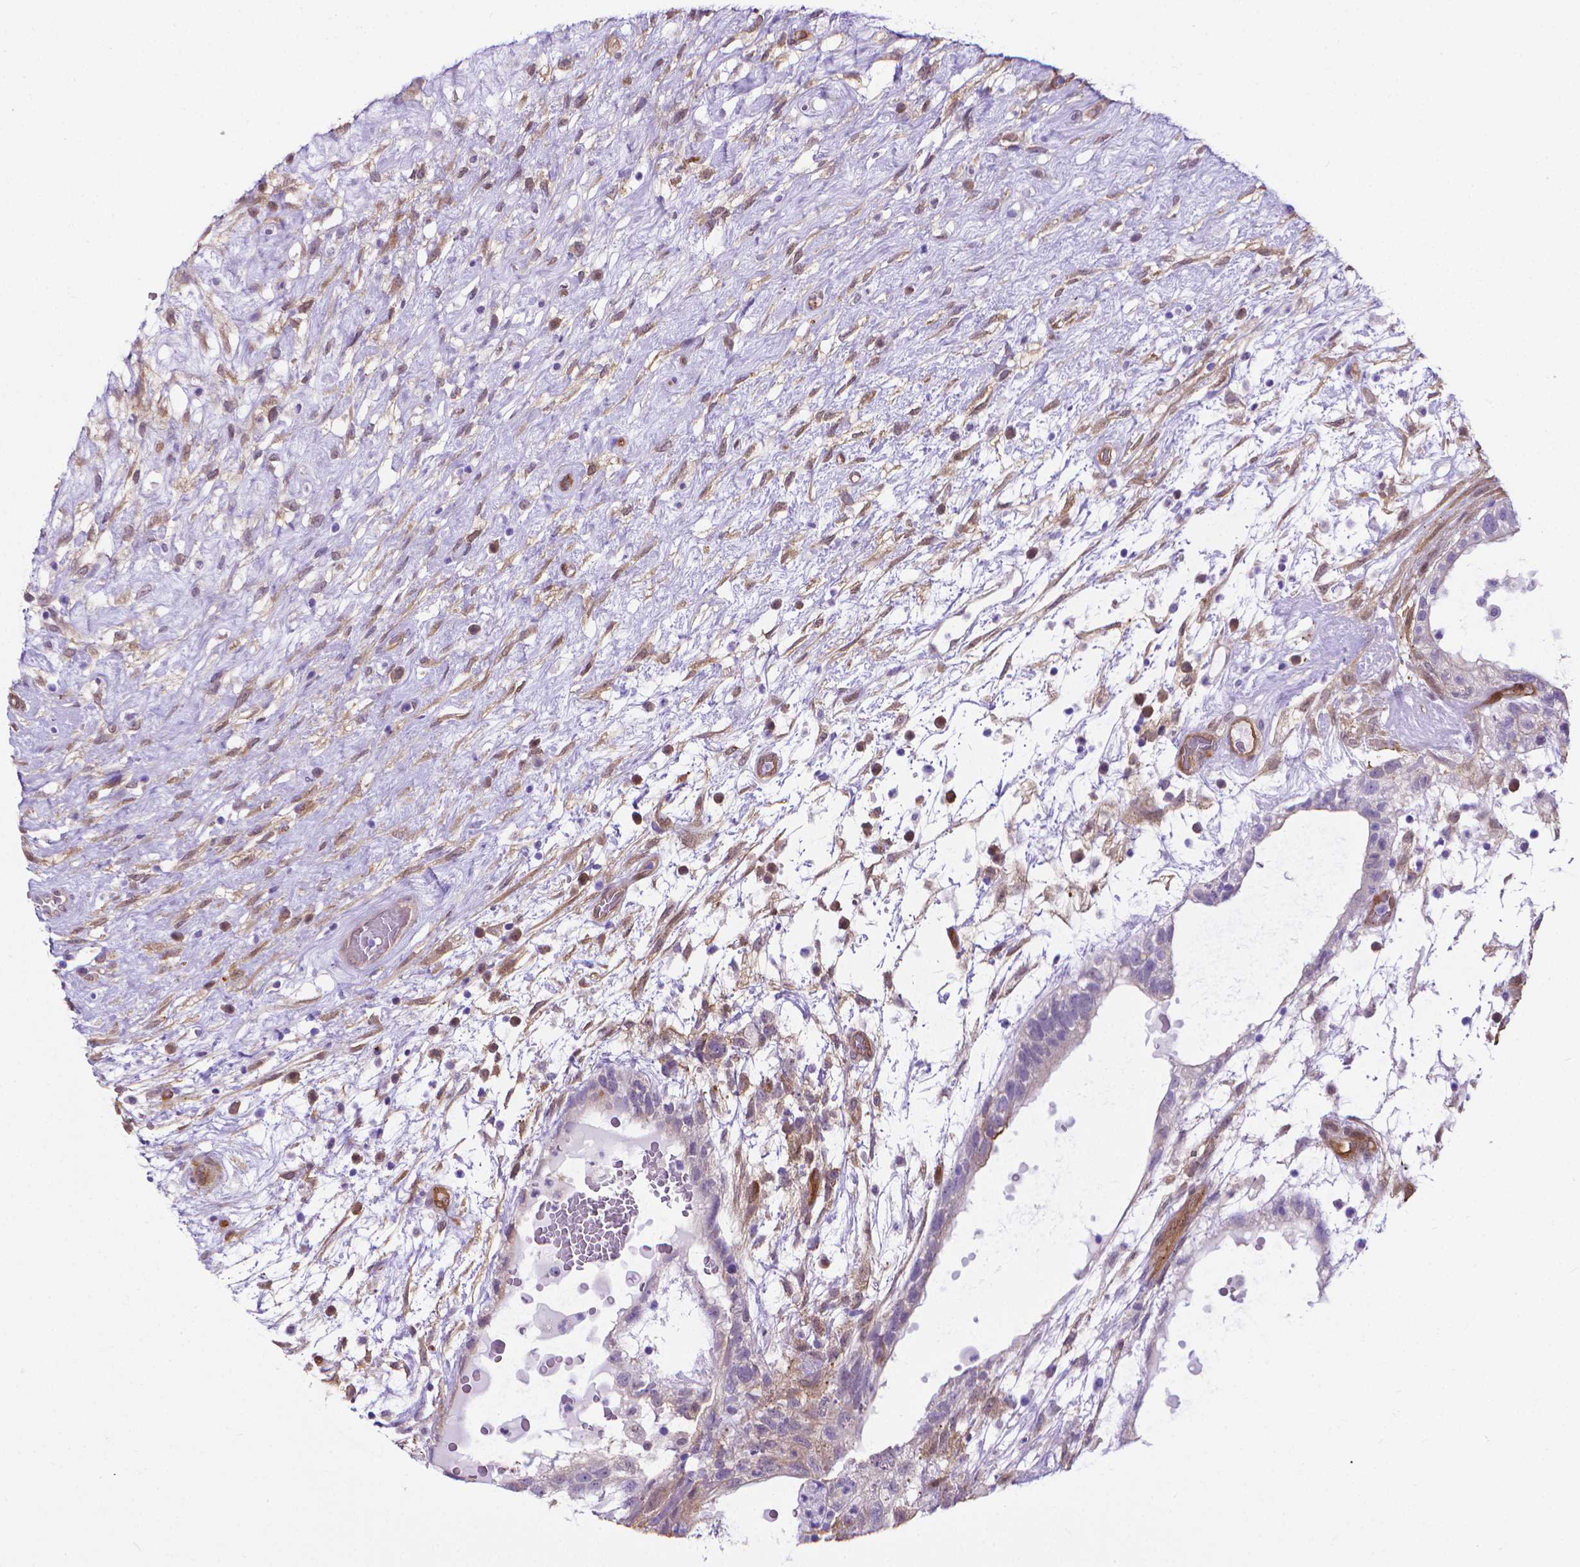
{"staining": {"intensity": "negative", "quantity": "none", "location": "none"}, "tissue": "testis cancer", "cell_type": "Tumor cells", "image_type": "cancer", "snomed": [{"axis": "morphology", "description": "Normal tissue, NOS"}, {"axis": "morphology", "description": "Carcinoma, Embryonal, NOS"}, {"axis": "topography", "description": "Testis"}], "caption": "There is no significant positivity in tumor cells of testis cancer.", "gene": "CLIC4", "patient": {"sex": "male", "age": 32}}